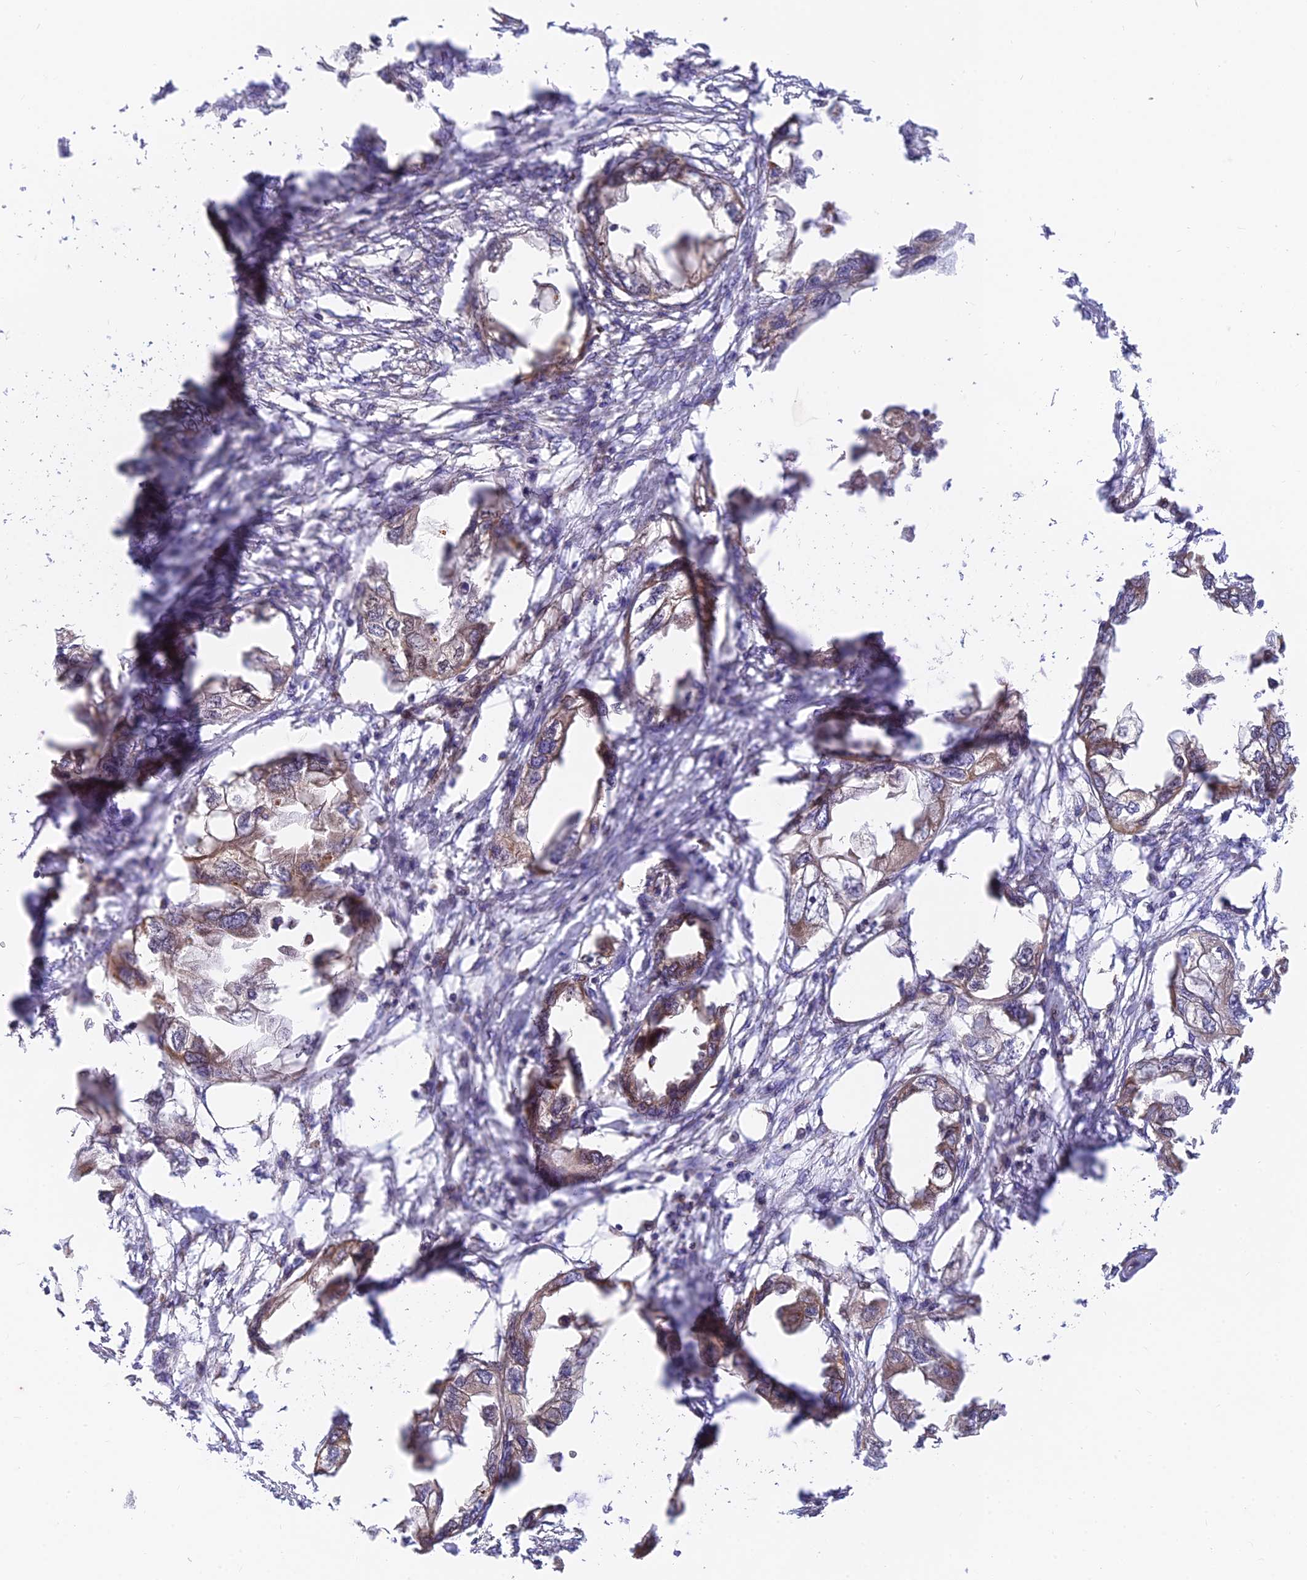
{"staining": {"intensity": "moderate", "quantity": ">75%", "location": "cytoplasmic/membranous"}, "tissue": "endometrial cancer", "cell_type": "Tumor cells", "image_type": "cancer", "snomed": [{"axis": "morphology", "description": "Adenocarcinoma, NOS"}, {"axis": "morphology", "description": "Adenocarcinoma, metastatic, NOS"}, {"axis": "topography", "description": "Adipose tissue"}, {"axis": "topography", "description": "Endometrium"}], "caption": "DAB immunohistochemical staining of human endometrial cancer demonstrates moderate cytoplasmic/membranous protein staining in about >75% of tumor cells. Using DAB (3,3'-diaminobenzidine) (brown) and hematoxylin (blue) stains, captured at high magnification using brightfield microscopy.", "gene": "PODNL1", "patient": {"sex": "female", "age": 67}}